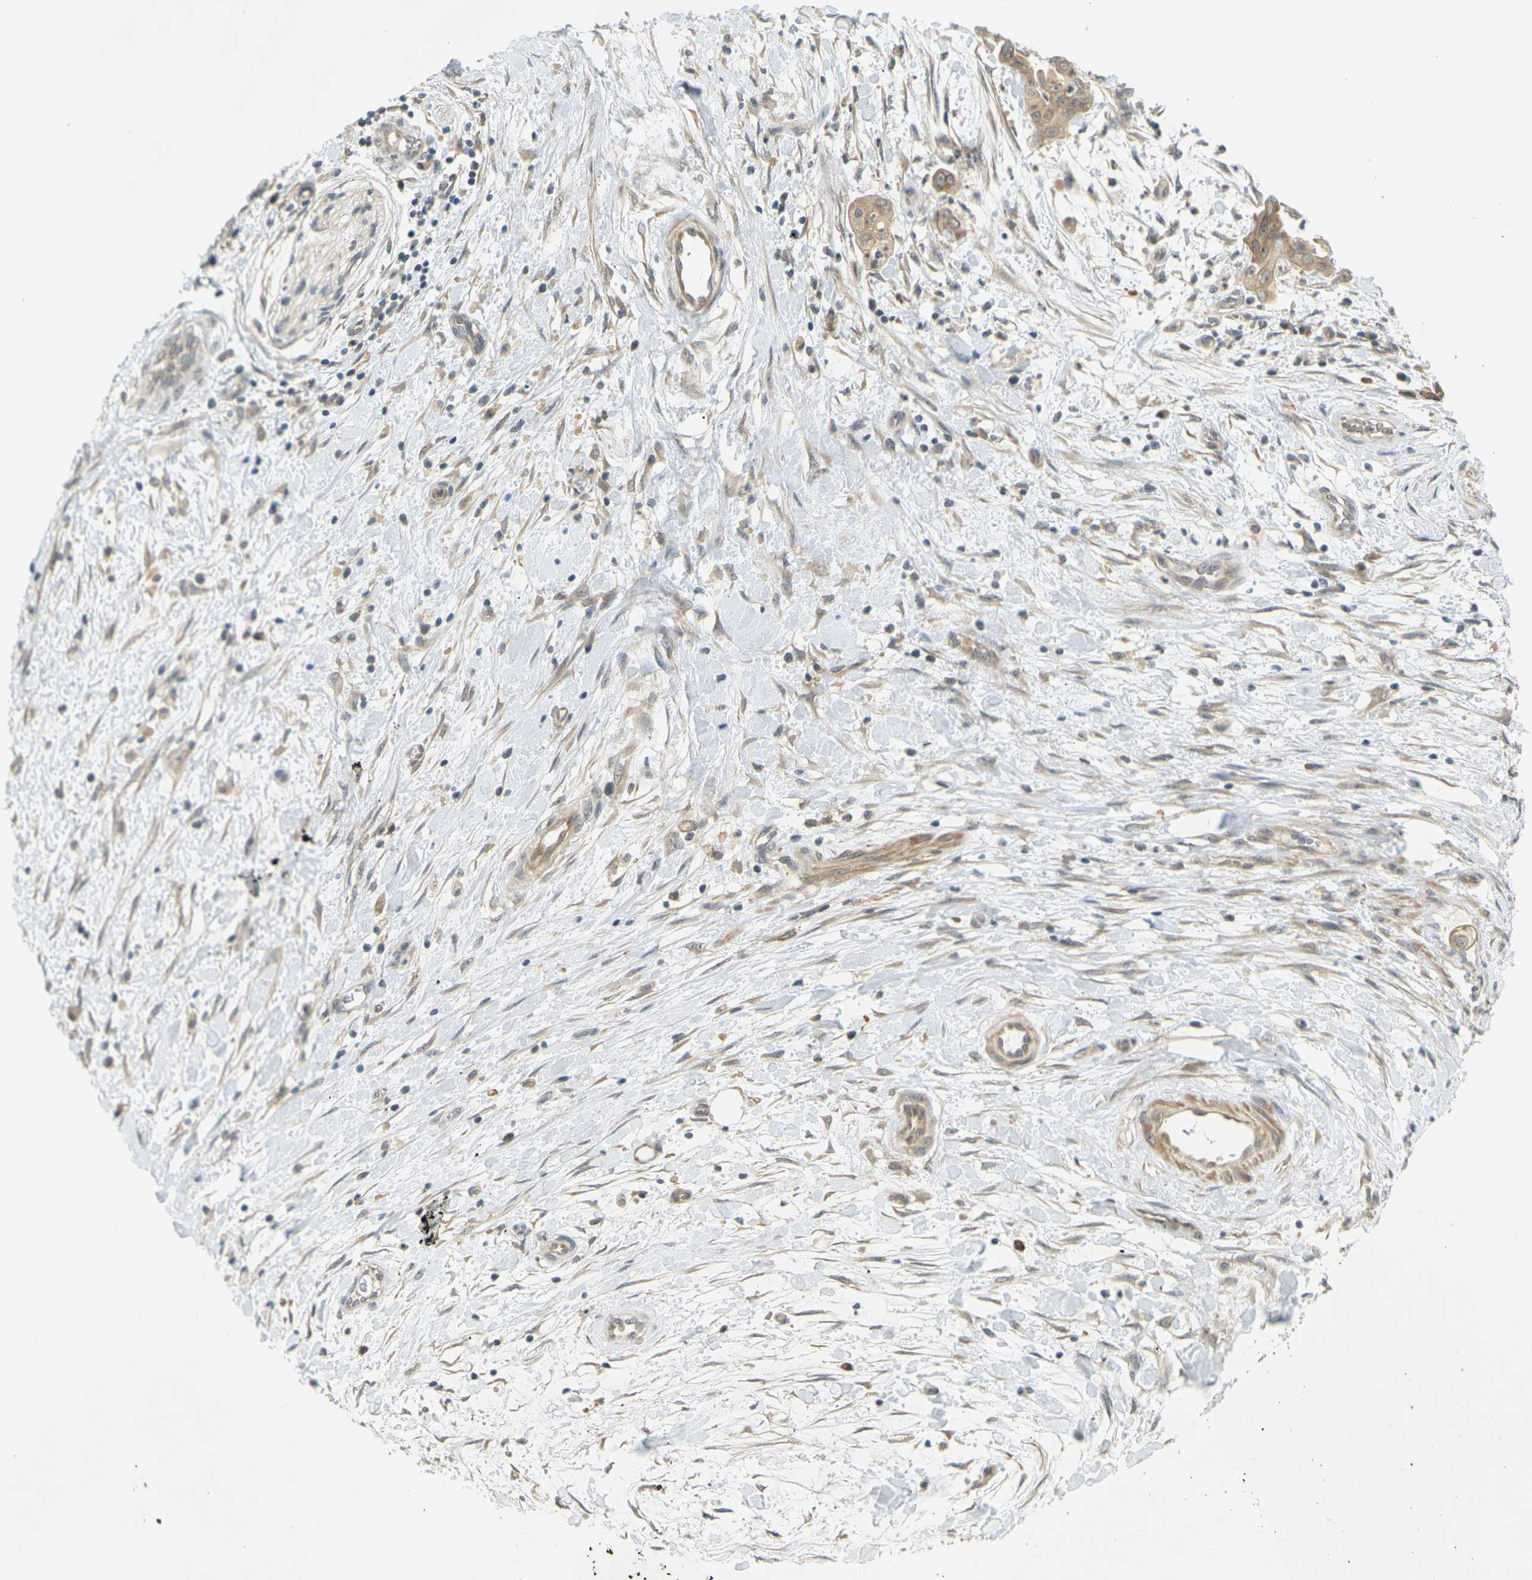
{"staining": {"intensity": "moderate", "quantity": ">75%", "location": "cytoplasmic/membranous"}, "tissue": "pancreatic cancer", "cell_type": "Tumor cells", "image_type": "cancer", "snomed": [{"axis": "morphology", "description": "Adenocarcinoma, NOS"}, {"axis": "topography", "description": "Pancreas"}], "caption": "Tumor cells demonstrate medium levels of moderate cytoplasmic/membranous staining in about >75% of cells in human pancreatic adenocarcinoma.", "gene": "SOCS6", "patient": {"sex": "female", "age": 75}}